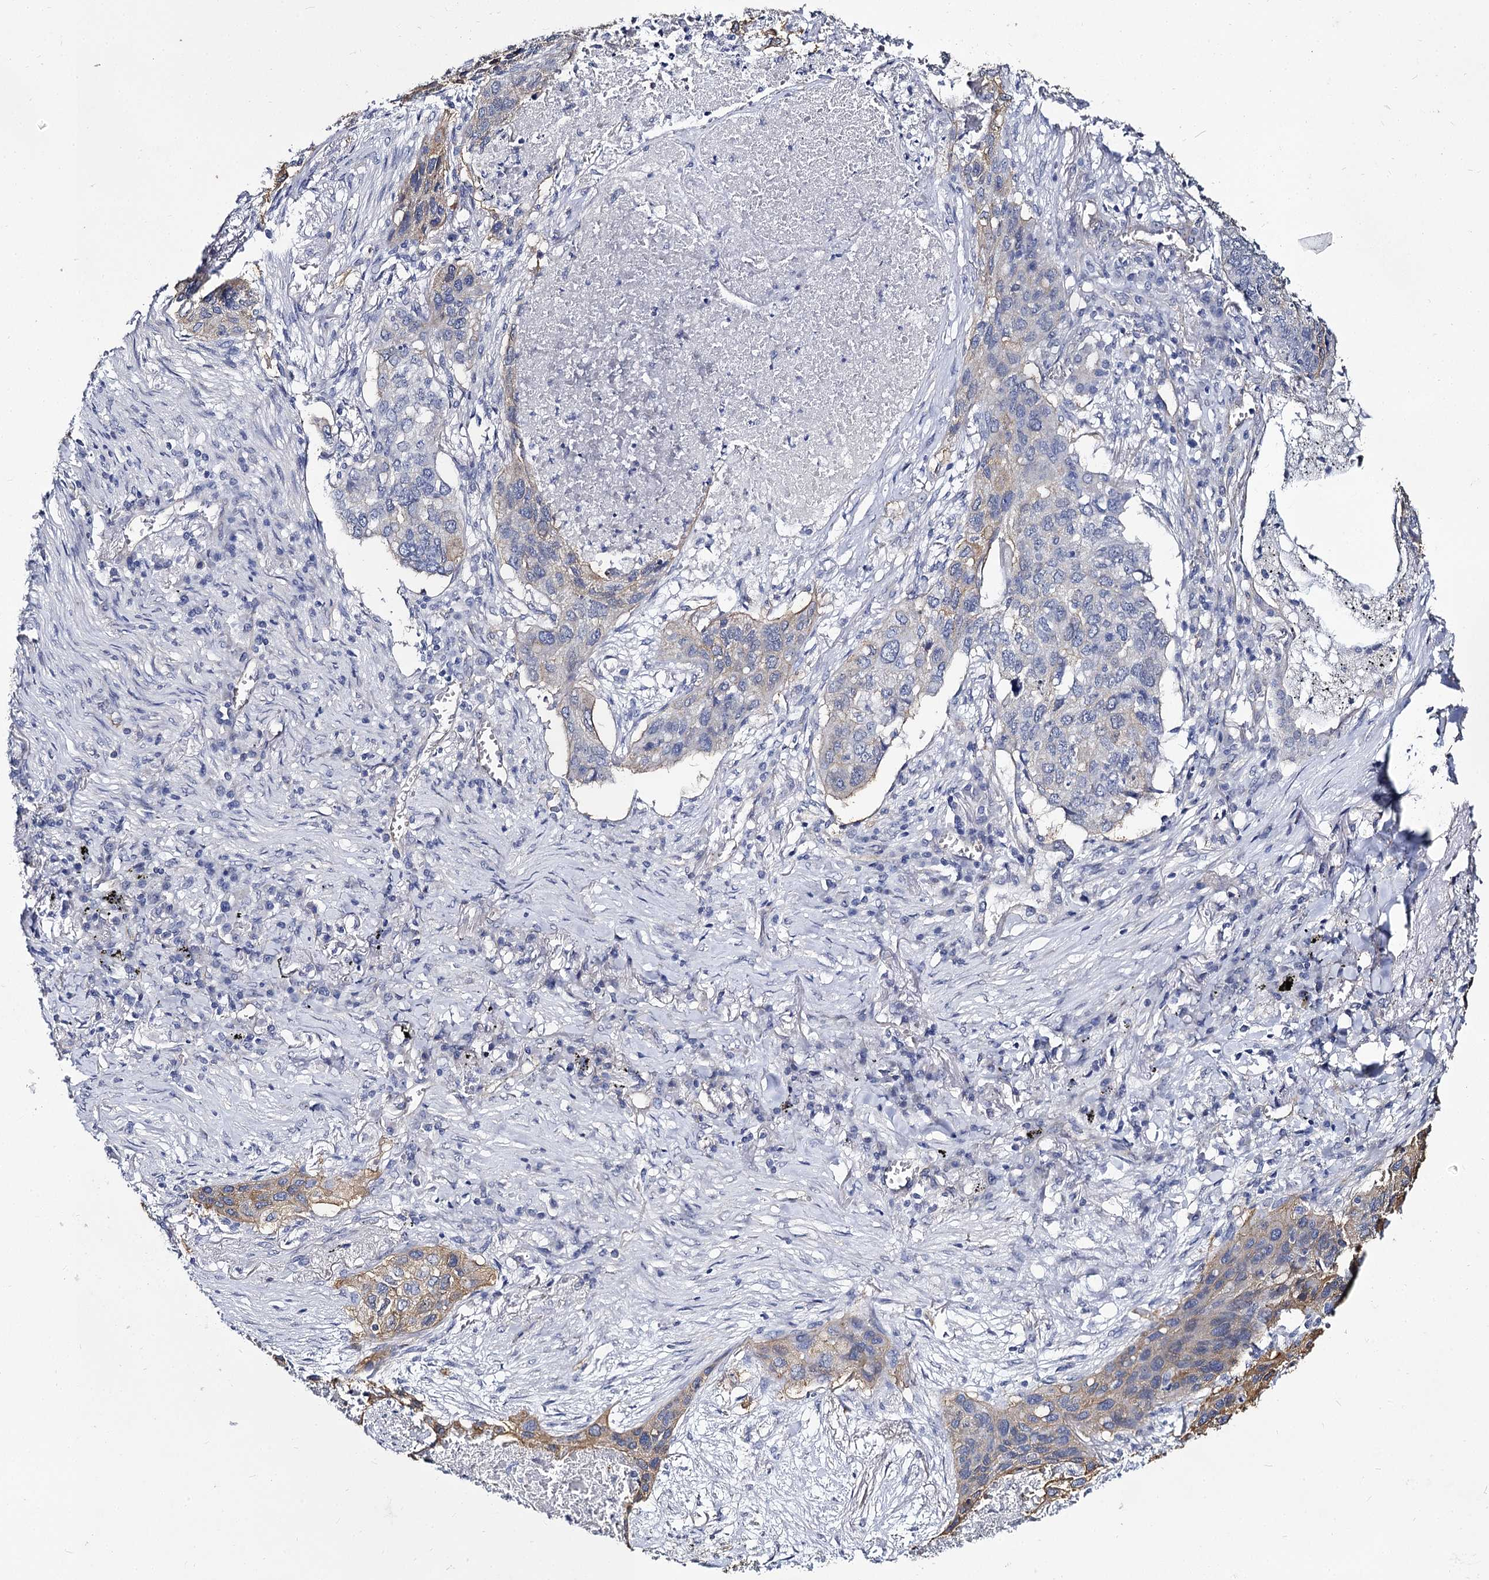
{"staining": {"intensity": "moderate", "quantity": "<25%", "location": "cytoplasmic/membranous"}, "tissue": "lung cancer", "cell_type": "Tumor cells", "image_type": "cancer", "snomed": [{"axis": "morphology", "description": "Squamous cell carcinoma, NOS"}, {"axis": "topography", "description": "Lung"}], "caption": "Immunohistochemical staining of human lung cancer exhibits moderate cytoplasmic/membranous protein expression in approximately <25% of tumor cells. The protein of interest is stained brown, and the nuclei are stained in blue (DAB (3,3'-diaminobenzidine) IHC with brightfield microscopy, high magnification).", "gene": "CBFB", "patient": {"sex": "female", "age": 63}}